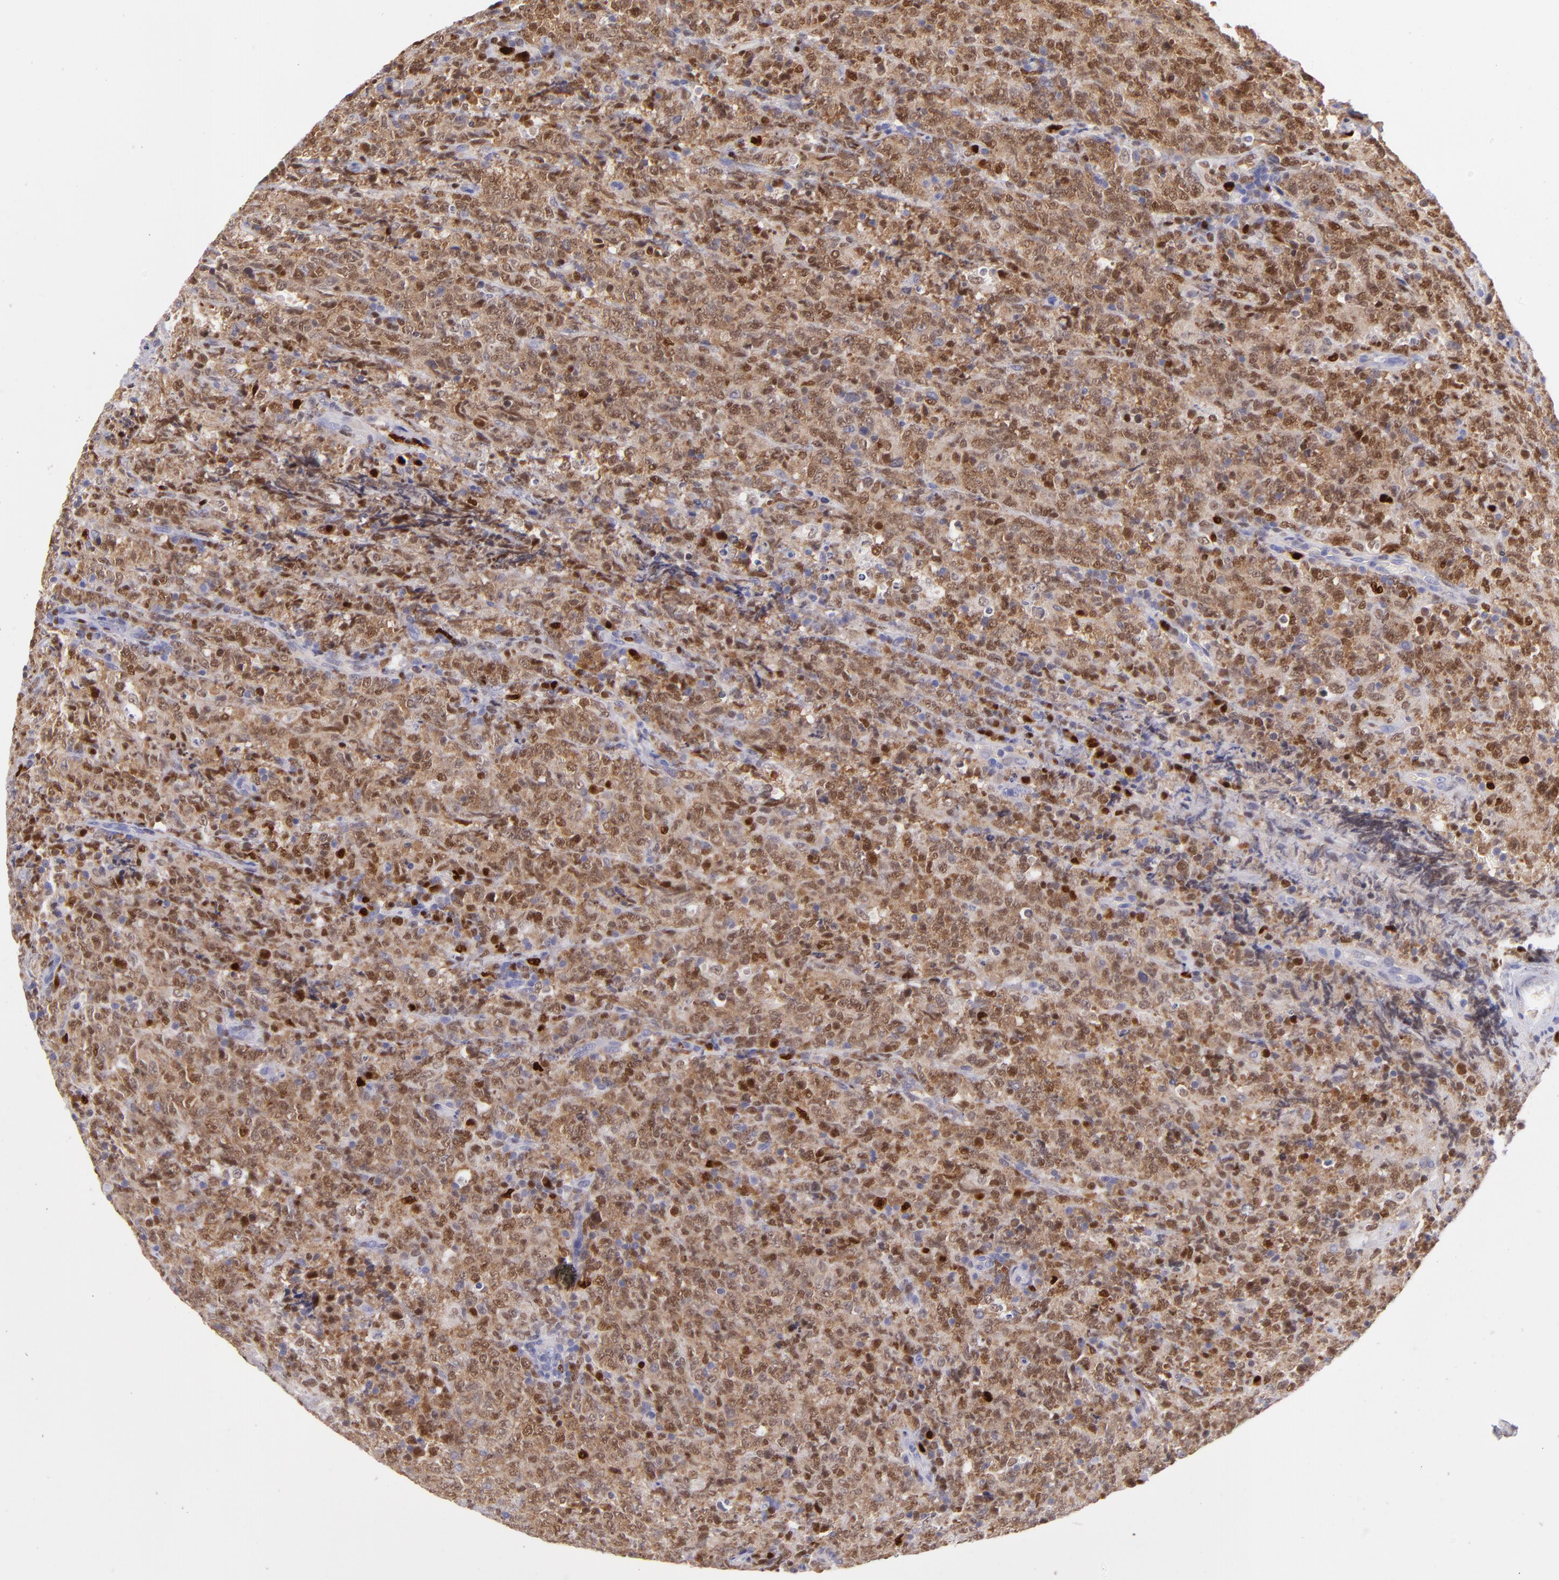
{"staining": {"intensity": "strong", "quantity": ">75%", "location": "cytoplasmic/membranous,nuclear"}, "tissue": "lymphoma", "cell_type": "Tumor cells", "image_type": "cancer", "snomed": [{"axis": "morphology", "description": "Malignant lymphoma, non-Hodgkin's type, High grade"}, {"axis": "topography", "description": "Tonsil"}], "caption": "High-grade malignant lymphoma, non-Hodgkin's type was stained to show a protein in brown. There is high levels of strong cytoplasmic/membranous and nuclear positivity in approximately >75% of tumor cells.", "gene": "IRF8", "patient": {"sex": "female", "age": 36}}